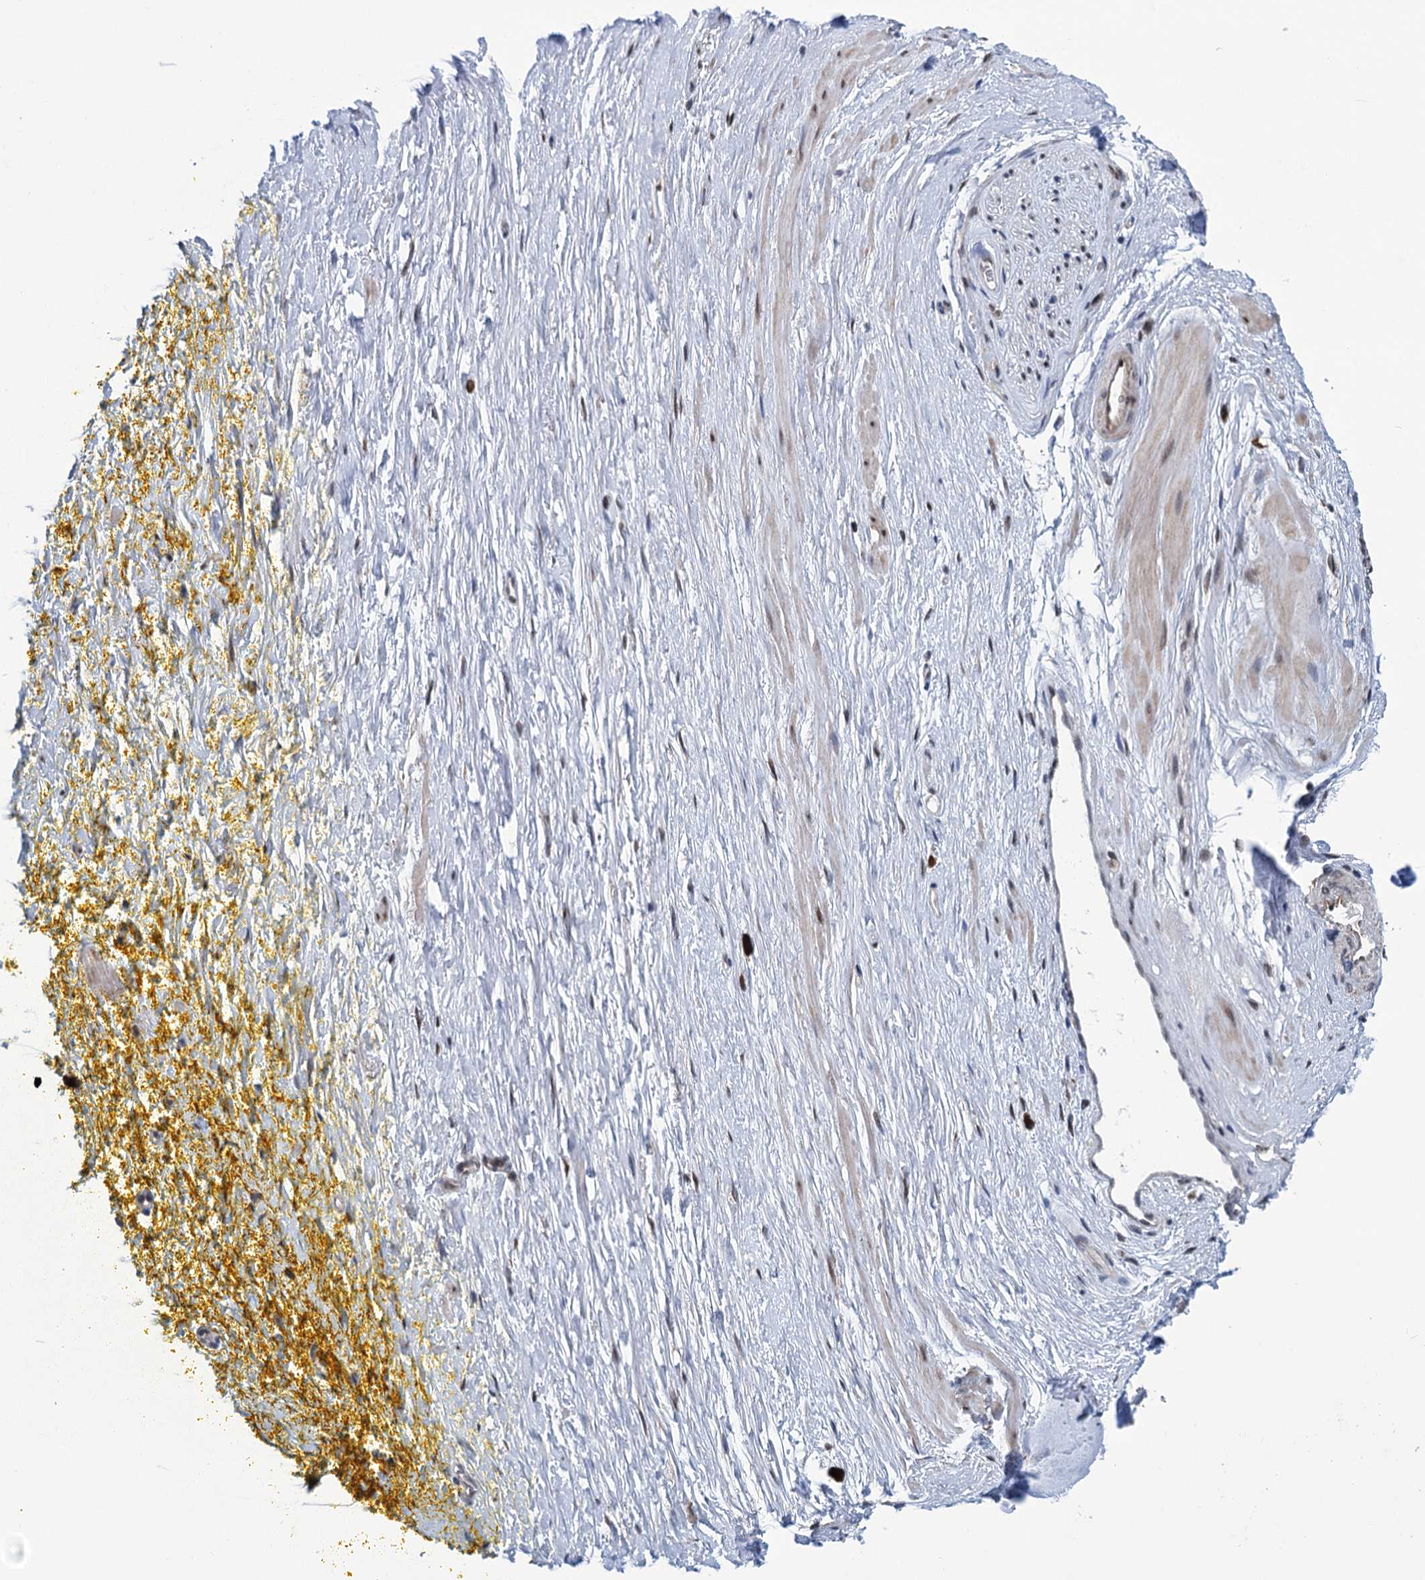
{"staining": {"intensity": "strong", "quantity": ">75%", "location": "nuclear"}, "tissue": "adipose tissue", "cell_type": "Adipocytes", "image_type": "normal", "snomed": [{"axis": "morphology", "description": "Normal tissue, NOS"}, {"axis": "morphology", "description": "Adenocarcinoma, Low grade"}, {"axis": "topography", "description": "Prostate"}, {"axis": "topography", "description": "Peripheral nerve tissue"}], "caption": "Immunohistochemistry staining of normal adipose tissue, which reveals high levels of strong nuclear expression in approximately >75% of adipocytes indicating strong nuclear protein expression. The staining was performed using DAB (brown) for protein detection and nuclei were counterstained in hematoxylin (blue).", "gene": "MORN3", "patient": {"sex": "male", "age": 63}}